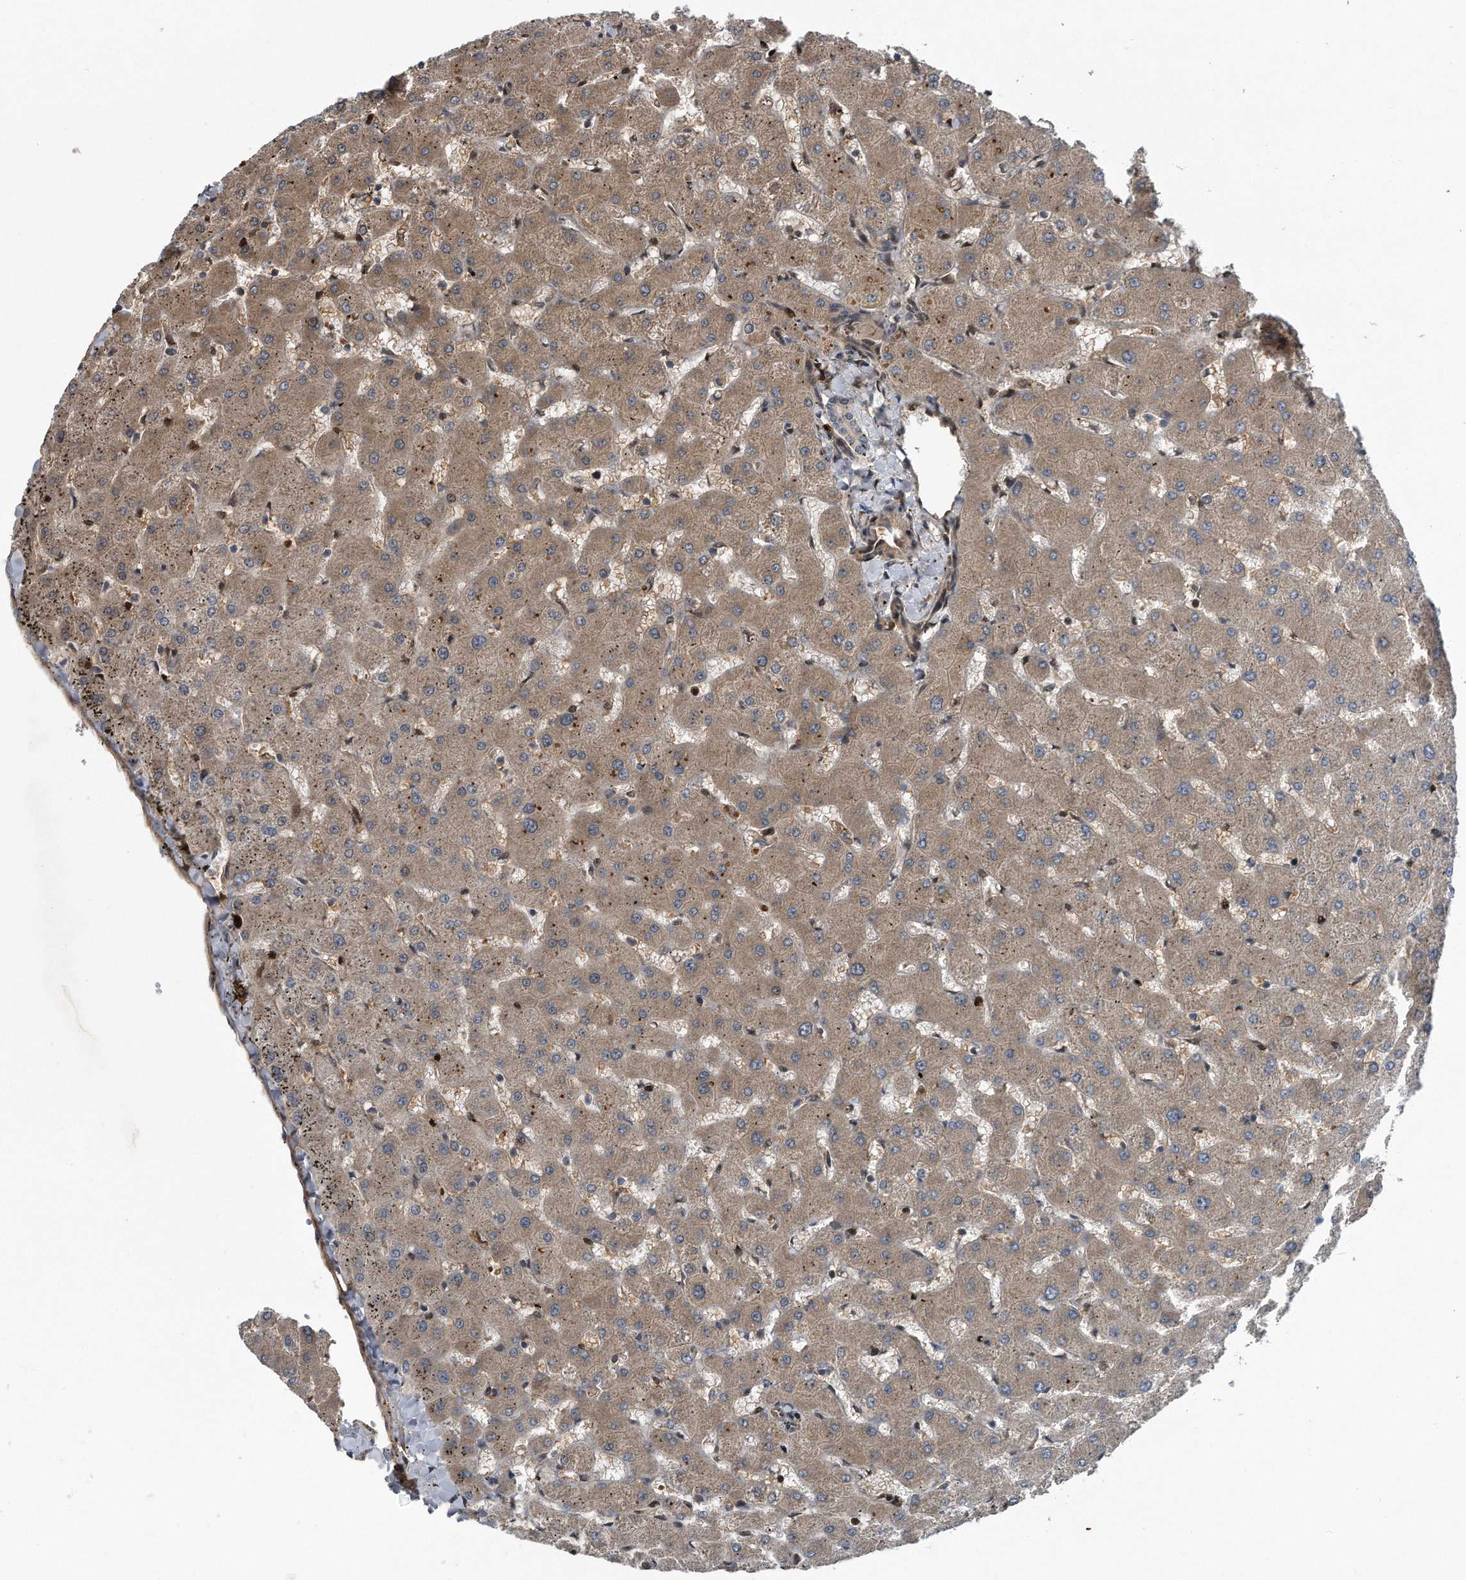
{"staining": {"intensity": "negative", "quantity": "none", "location": "none"}, "tissue": "liver", "cell_type": "Cholangiocytes", "image_type": "normal", "snomed": [{"axis": "morphology", "description": "Normal tissue, NOS"}, {"axis": "topography", "description": "Liver"}], "caption": "A high-resolution micrograph shows IHC staining of benign liver, which demonstrates no significant expression in cholangiocytes. (DAB immunohistochemistry (IHC) visualized using brightfield microscopy, high magnification).", "gene": "ZNF79", "patient": {"sex": "female", "age": 63}}